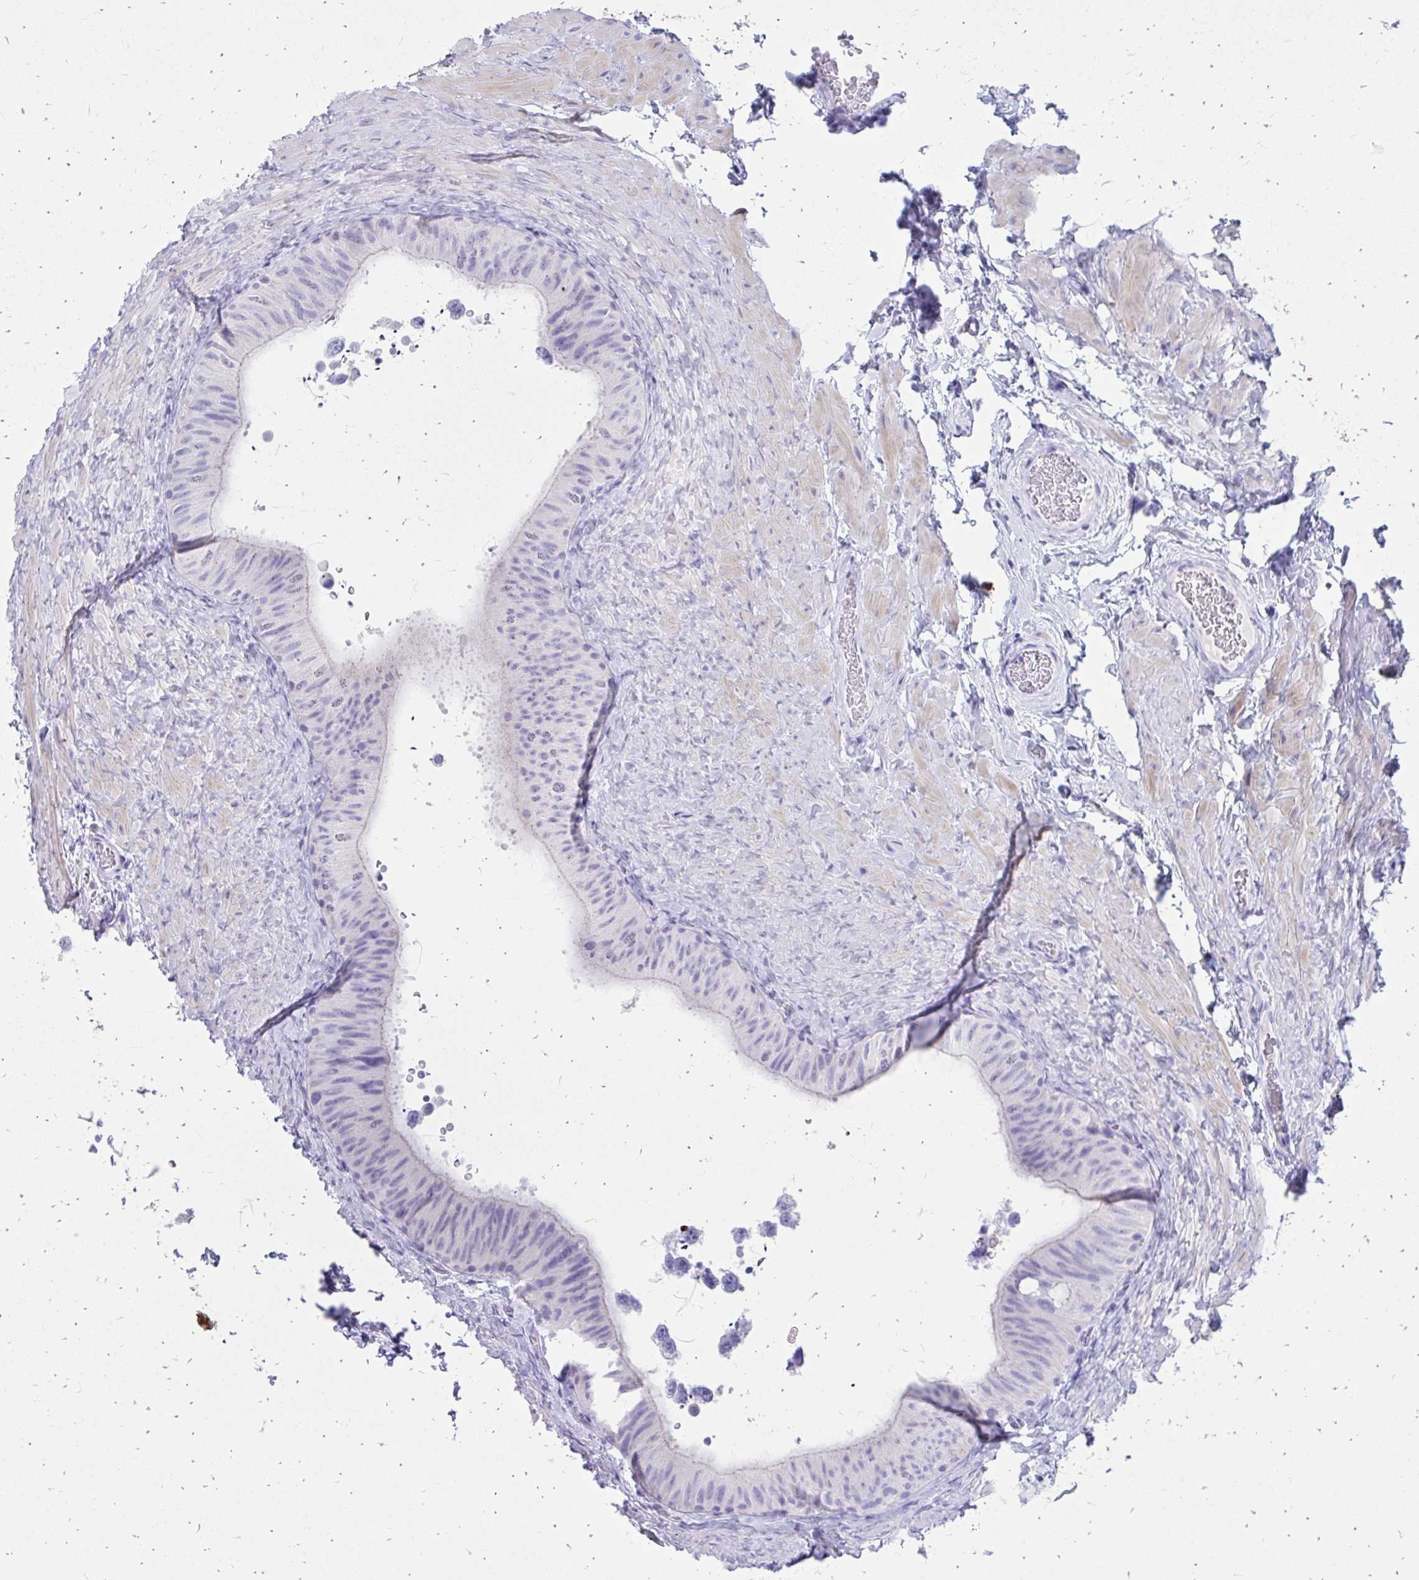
{"staining": {"intensity": "negative", "quantity": "none", "location": "none"}, "tissue": "epididymis", "cell_type": "Glandular cells", "image_type": "normal", "snomed": [{"axis": "morphology", "description": "Normal tissue, NOS"}, {"axis": "topography", "description": "Epididymis, spermatic cord, NOS"}, {"axis": "topography", "description": "Epididymis"}], "caption": "The histopathology image reveals no staining of glandular cells in benign epididymis. (Stains: DAB immunohistochemistry (IHC) with hematoxylin counter stain, Microscopy: brightfield microscopy at high magnification).", "gene": "ZNF699", "patient": {"sex": "male", "age": 31}}